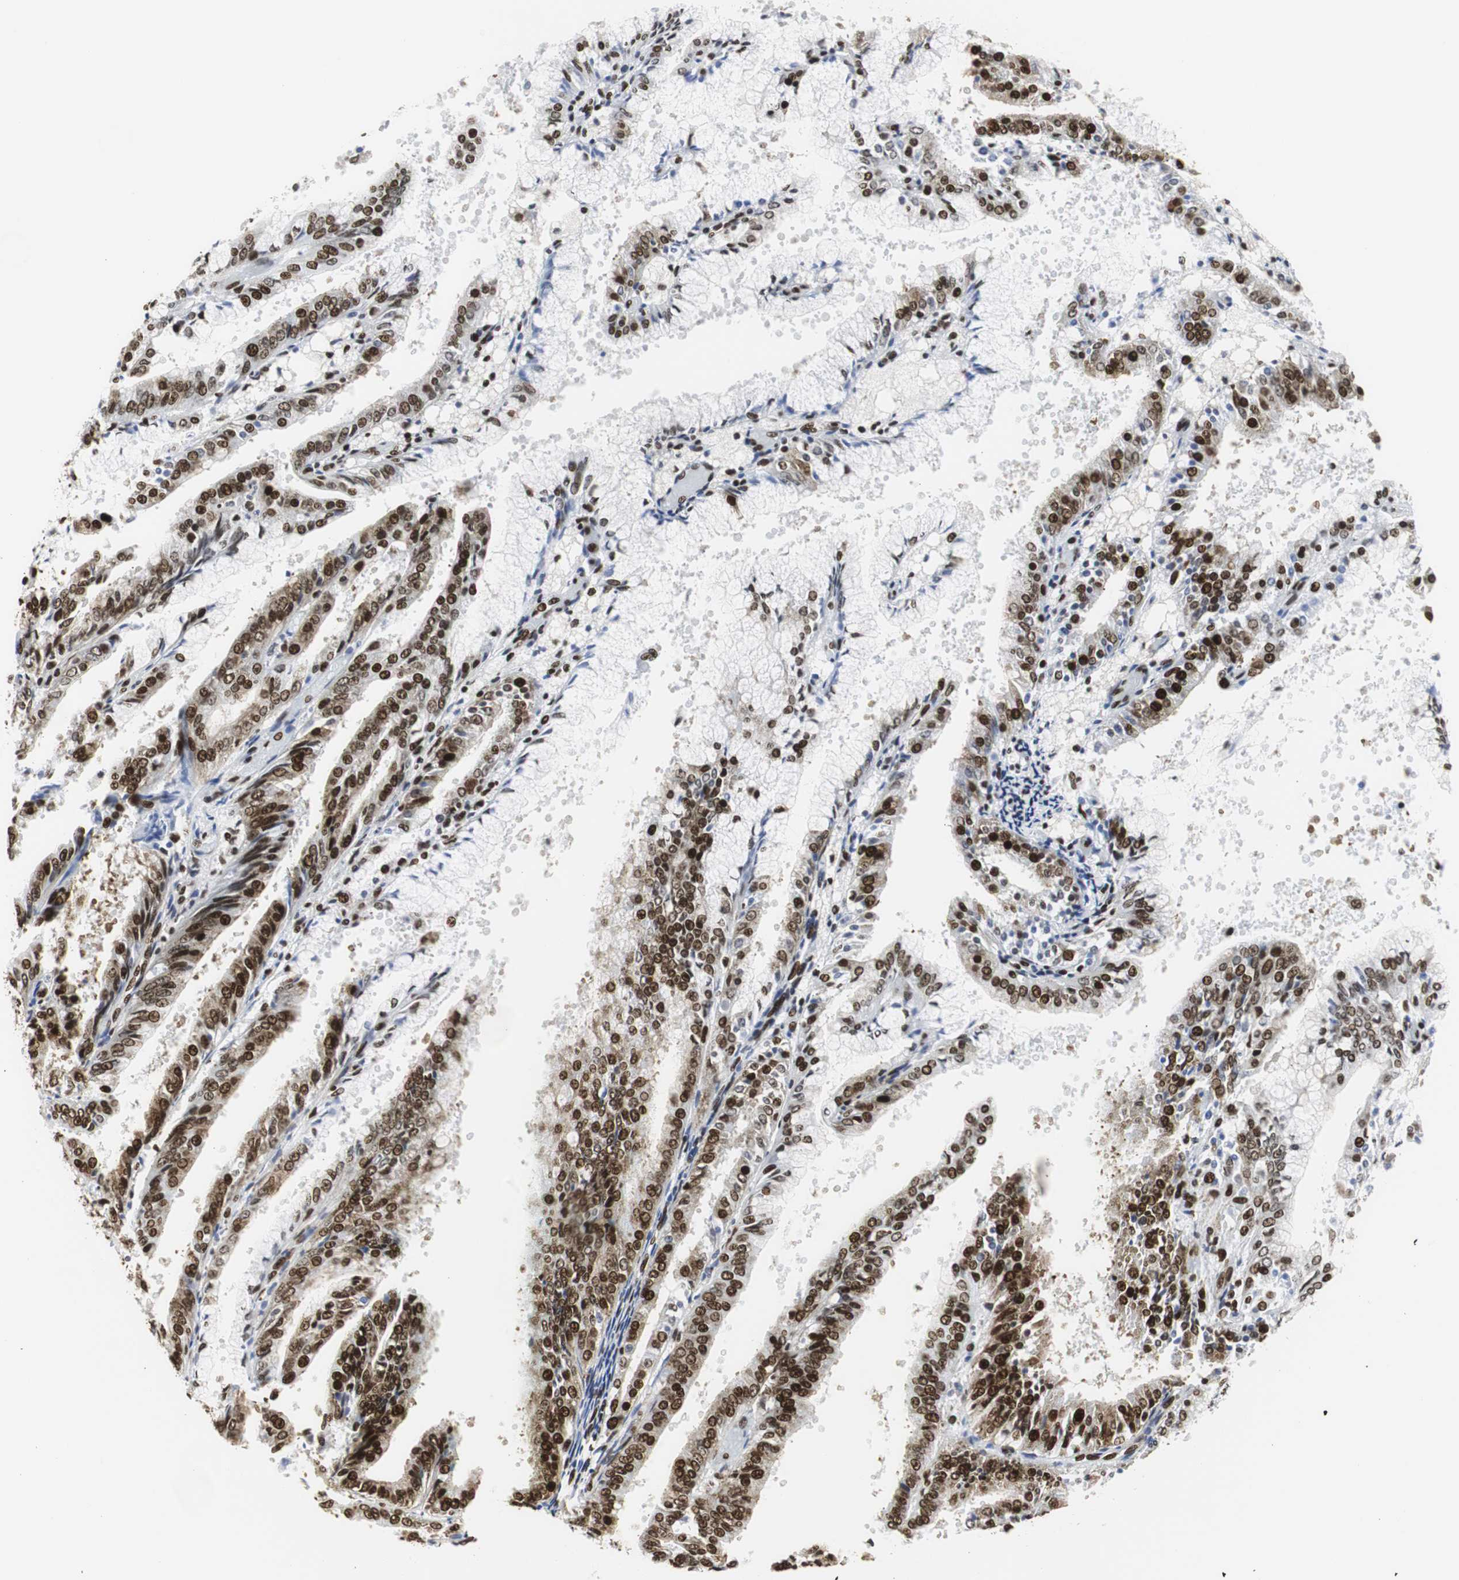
{"staining": {"intensity": "strong", "quantity": ">75%", "location": "nuclear"}, "tissue": "endometrial cancer", "cell_type": "Tumor cells", "image_type": "cancer", "snomed": [{"axis": "morphology", "description": "Adenocarcinoma, NOS"}, {"axis": "topography", "description": "Endometrium"}], "caption": "This is an image of immunohistochemistry (IHC) staining of endometrial cancer, which shows strong staining in the nuclear of tumor cells.", "gene": "HNRNPH2", "patient": {"sex": "female", "age": 63}}